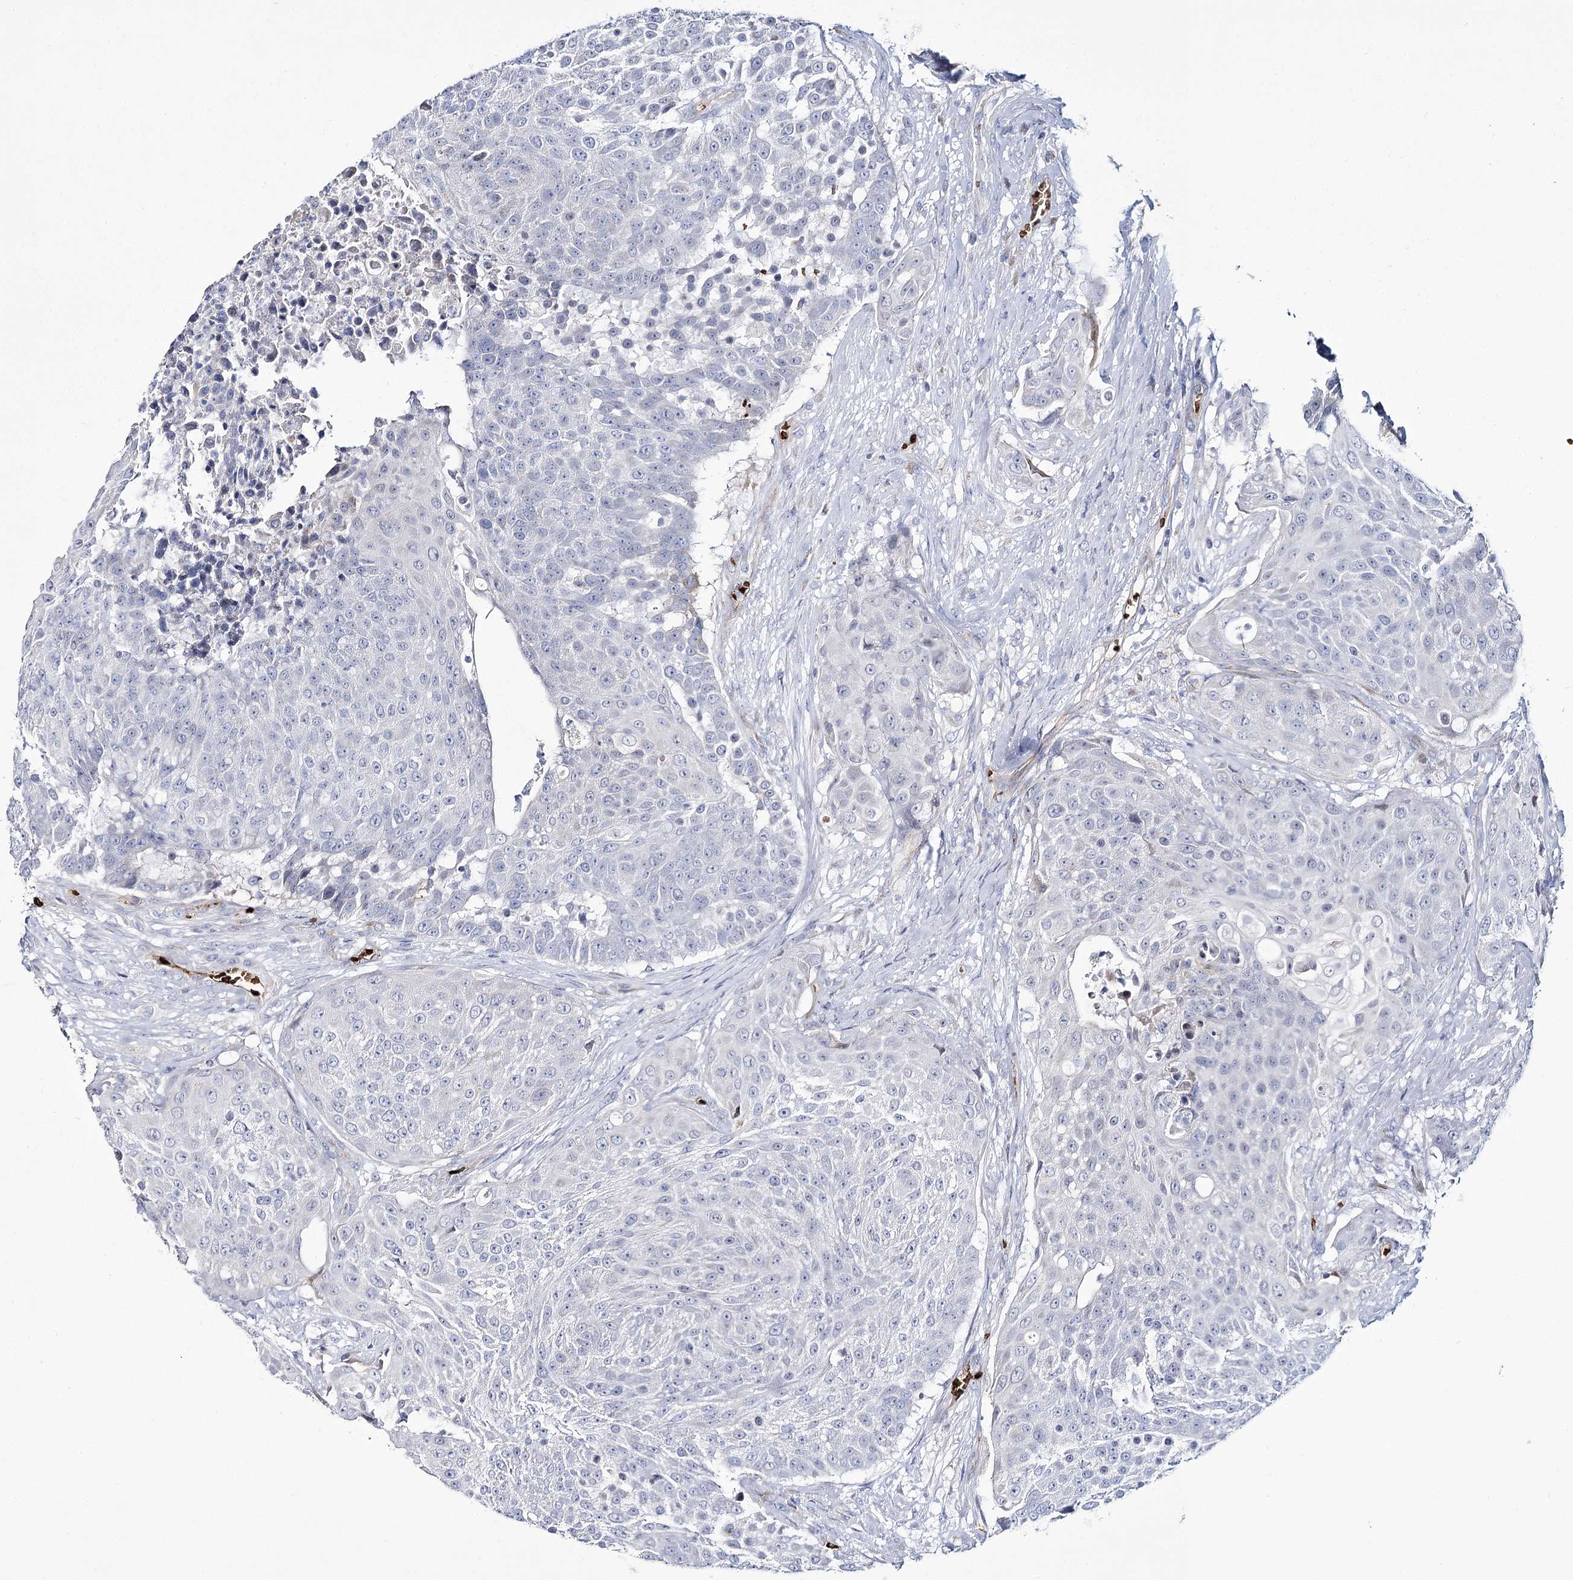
{"staining": {"intensity": "negative", "quantity": "none", "location": "none"}, "tissue": "urothelial cancer", "cell_type": "Tumor cells", "image_type": "cancer", "snomed": [{"axis": "morphology", "description": "Urothelial carcinoma, High grade"}, {"axis": "topography", "description": "Urinary bladder"}], "caption": "DAB immunohistochemical staining of high-grade urothelial carcinoma displays no significant staining in tumor cells.", "gene": "GBF1", "patient": {"sex": "female", "age": 63}}